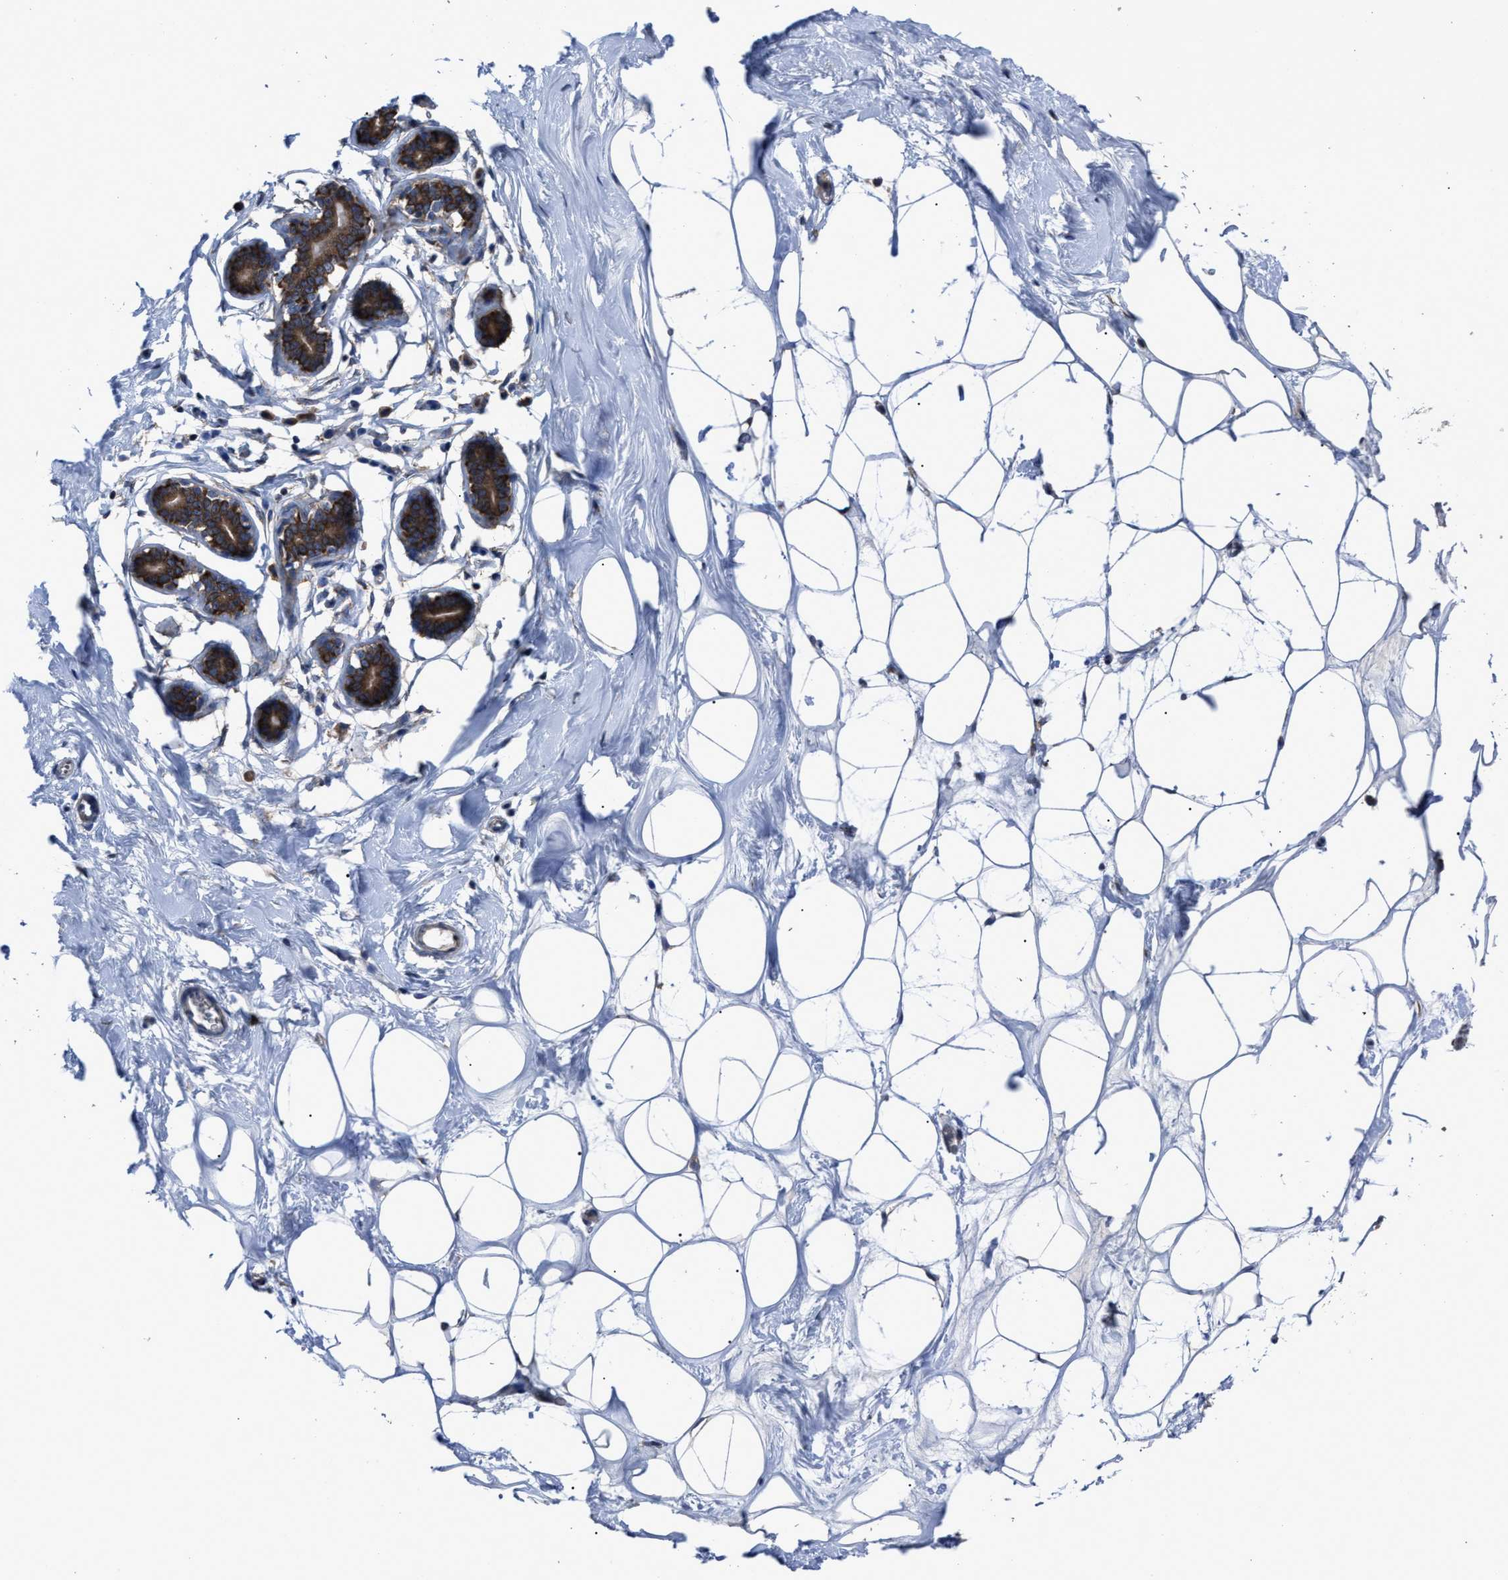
{"staining": {"intensity": "weak", "quantity": "25%-75%", "location": "cytoplasmic/membranous"}, "tissue": "adipose tissue", "cell_type": "Adipocytes", "image_type": "normal", "snomed": [{"axis": "morphology", "description": "Normal tissue, NOS"}, {"axis": "morphology", "description": "Fibrosis, NOS"}, {"axis": "topography", "description": "Breast"}, {"axis": "topography", "description": "Adipose tissue"}], "caption": "A high-resolution image shows immunohistochemistry (IHC) staining of benign adipose tissue, which shows weak cytoplasmic/membranous expression in approximately 25%-75% of adipocytes.", "gene": "UPF1", "patient": {"sex": "female", "age": 39}}